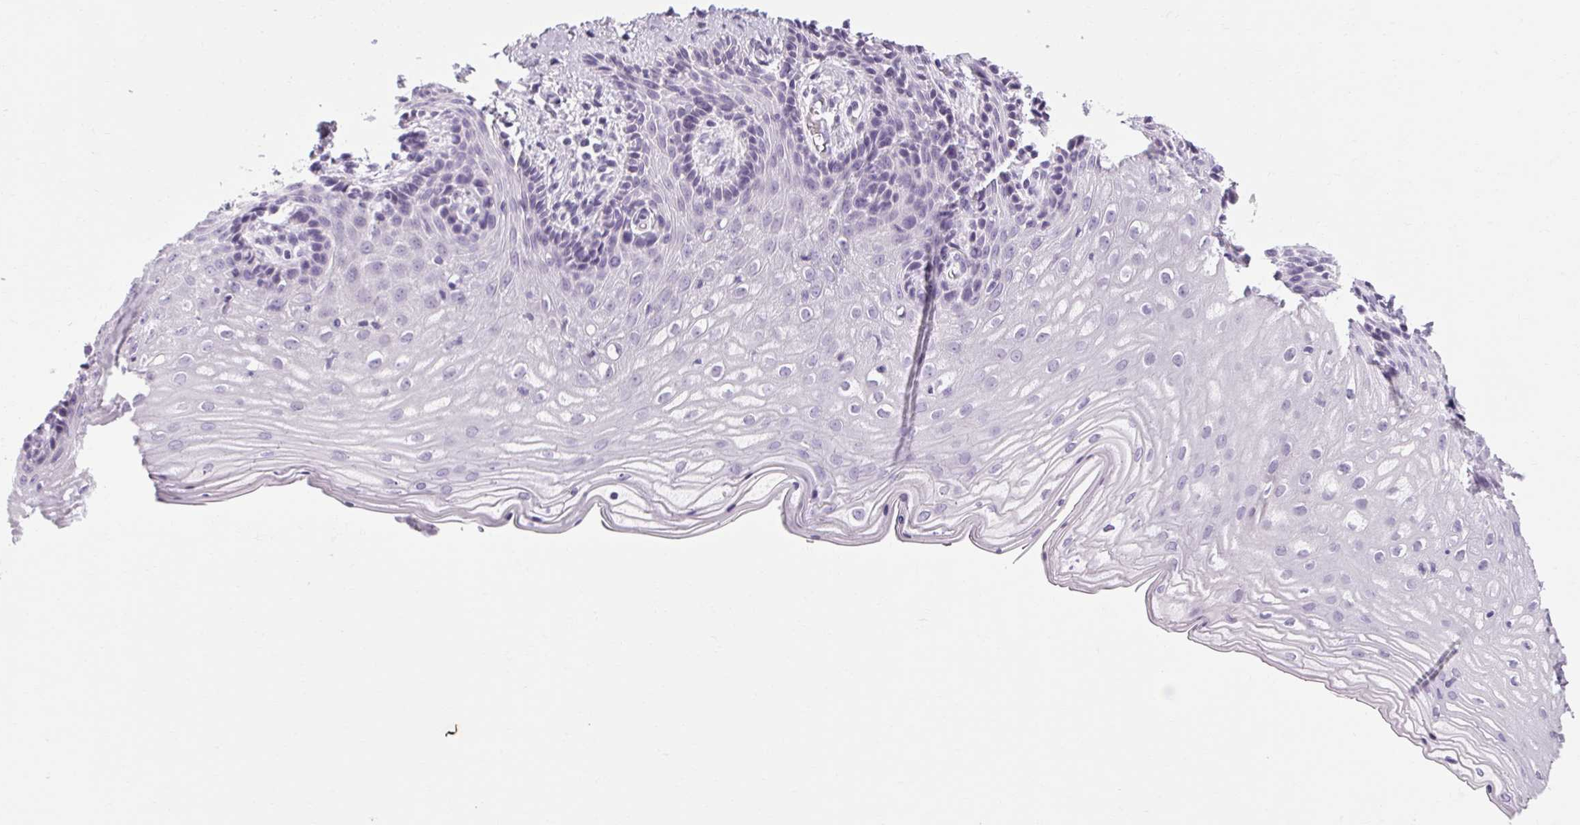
{"staining": {"intensity": "negative", "quantity": "none", "location": "none"}, "tissue": "vagina", "cell_type": "Squamous epithelial cells", "image_type": "normal", "snomed": [{"axis": "morphology", "description": "Normal tissue, NOS"}, {"axis": "topography", "description": "Vagina"}], "caption": "IHC histopathology image of benign vagina: human vagina stained with DAB exhibits no significant protein expression in squamous epithelial cells. (DAB immunohistochemistry (IHC) visualized using brightfield microscopy, high magnification).", "gene": "POMC", "patient": {"sex": "female", "age": 45}}